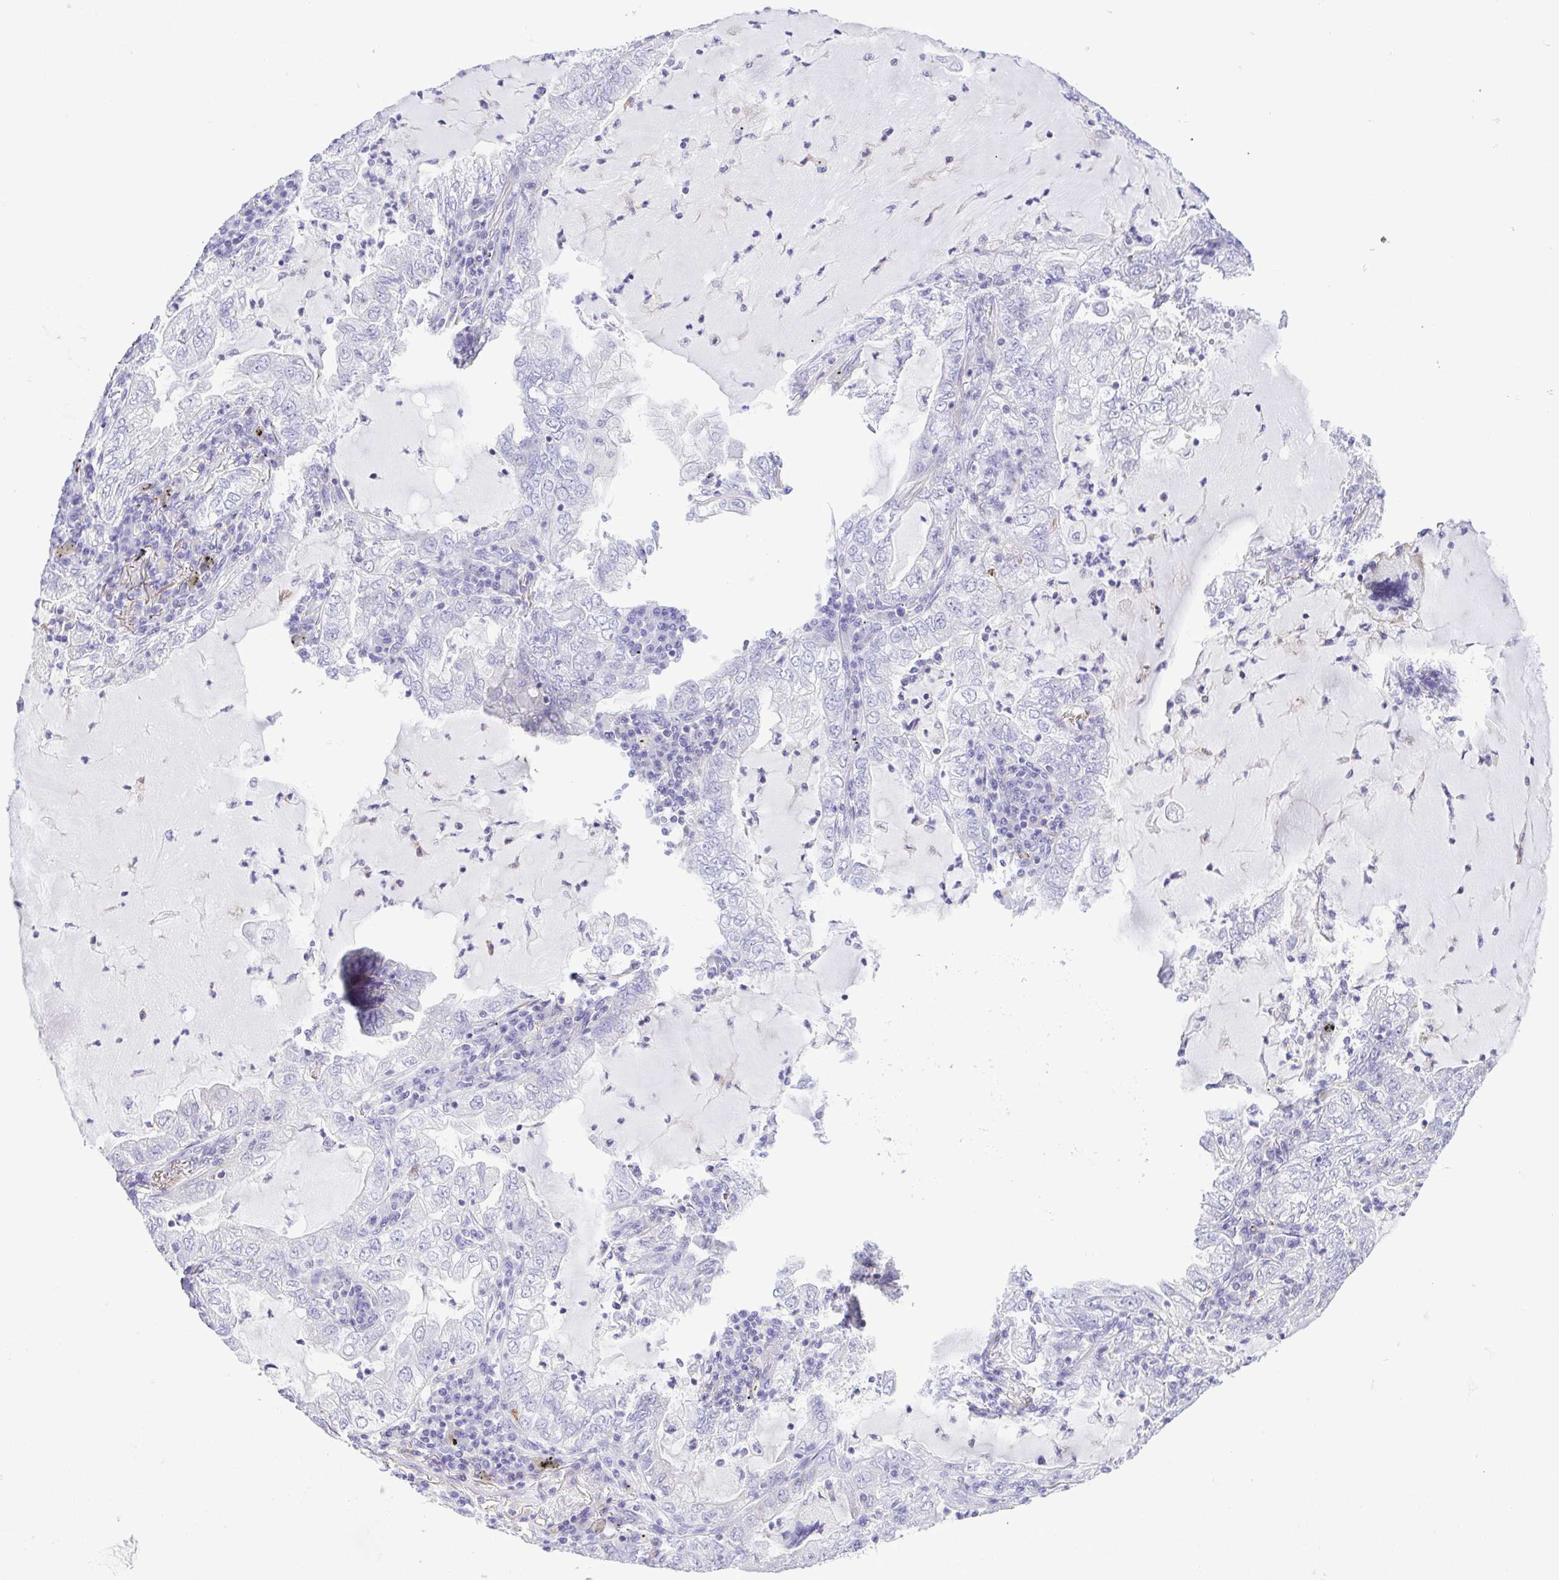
{"staining": {"intensity": "negative", "quantity": "none", "location": "none"}, "tissue": "lung cancer", "cell_type": "Tumor cells", "image_type": "cancer", "snomed": [{"axis": "morphology", "description": "Adenocarcinoma, NOS"}, {"axis": "topography", "description": "Lung"}], "caption": "DAB (3,3'-diaminobenzidine) immunohistochemical staining of human adenocarcinoma (lung) exhibits no significant staining in tumor cells. Brightfield microscopy of IHC stained with DAB (brown) and hematoxylin (blue), captured at high magnification.", "gene": "GPR182", "patient": {"sex": "female", "age": 73}}